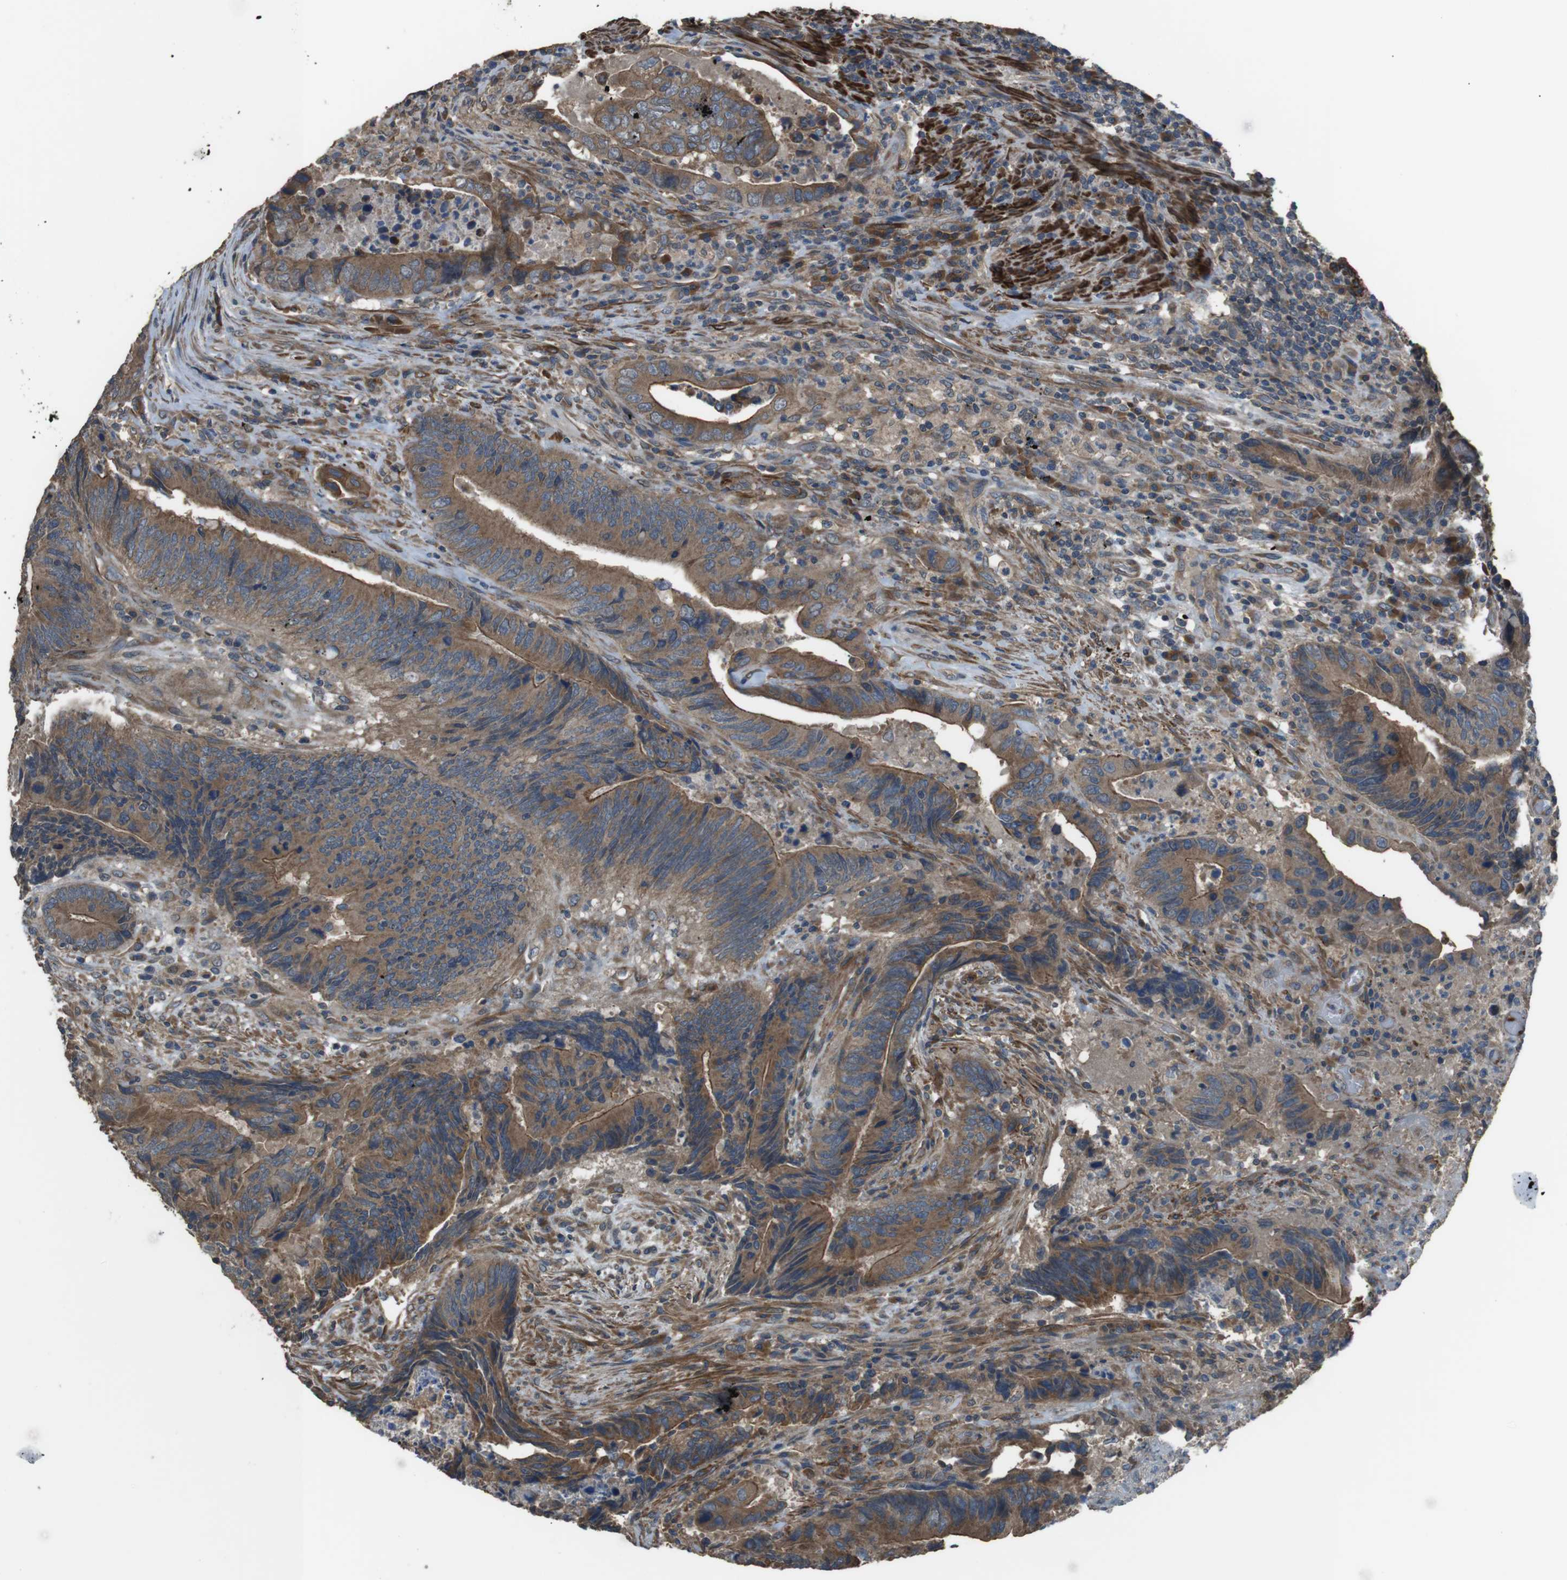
{"staining": {"intensity": "moderate", "quantity": ">75%", "location": "cytoplasmic/membranous"}, "tissue": "colorectal cancer", "cell_type": "Tumor cells", "image_type": "cancer", "snomed": [{"axis": "morphology", "description": "Normal tissue, NOS"}, {"axis": "morphology", "description": "Adenocarcinoma, NOS"}, {"axis": "topography", "description": "Colon"}], "caption": "Approximately >75% of tumor cells in colorectal cancer (adenocarcinoma) display moderate cytoplasmic/membranous protein staining as visualized by brown immunohistochemical staining.", "gene": "FUT2", "patient": {"sex": "male", "age": 56}}